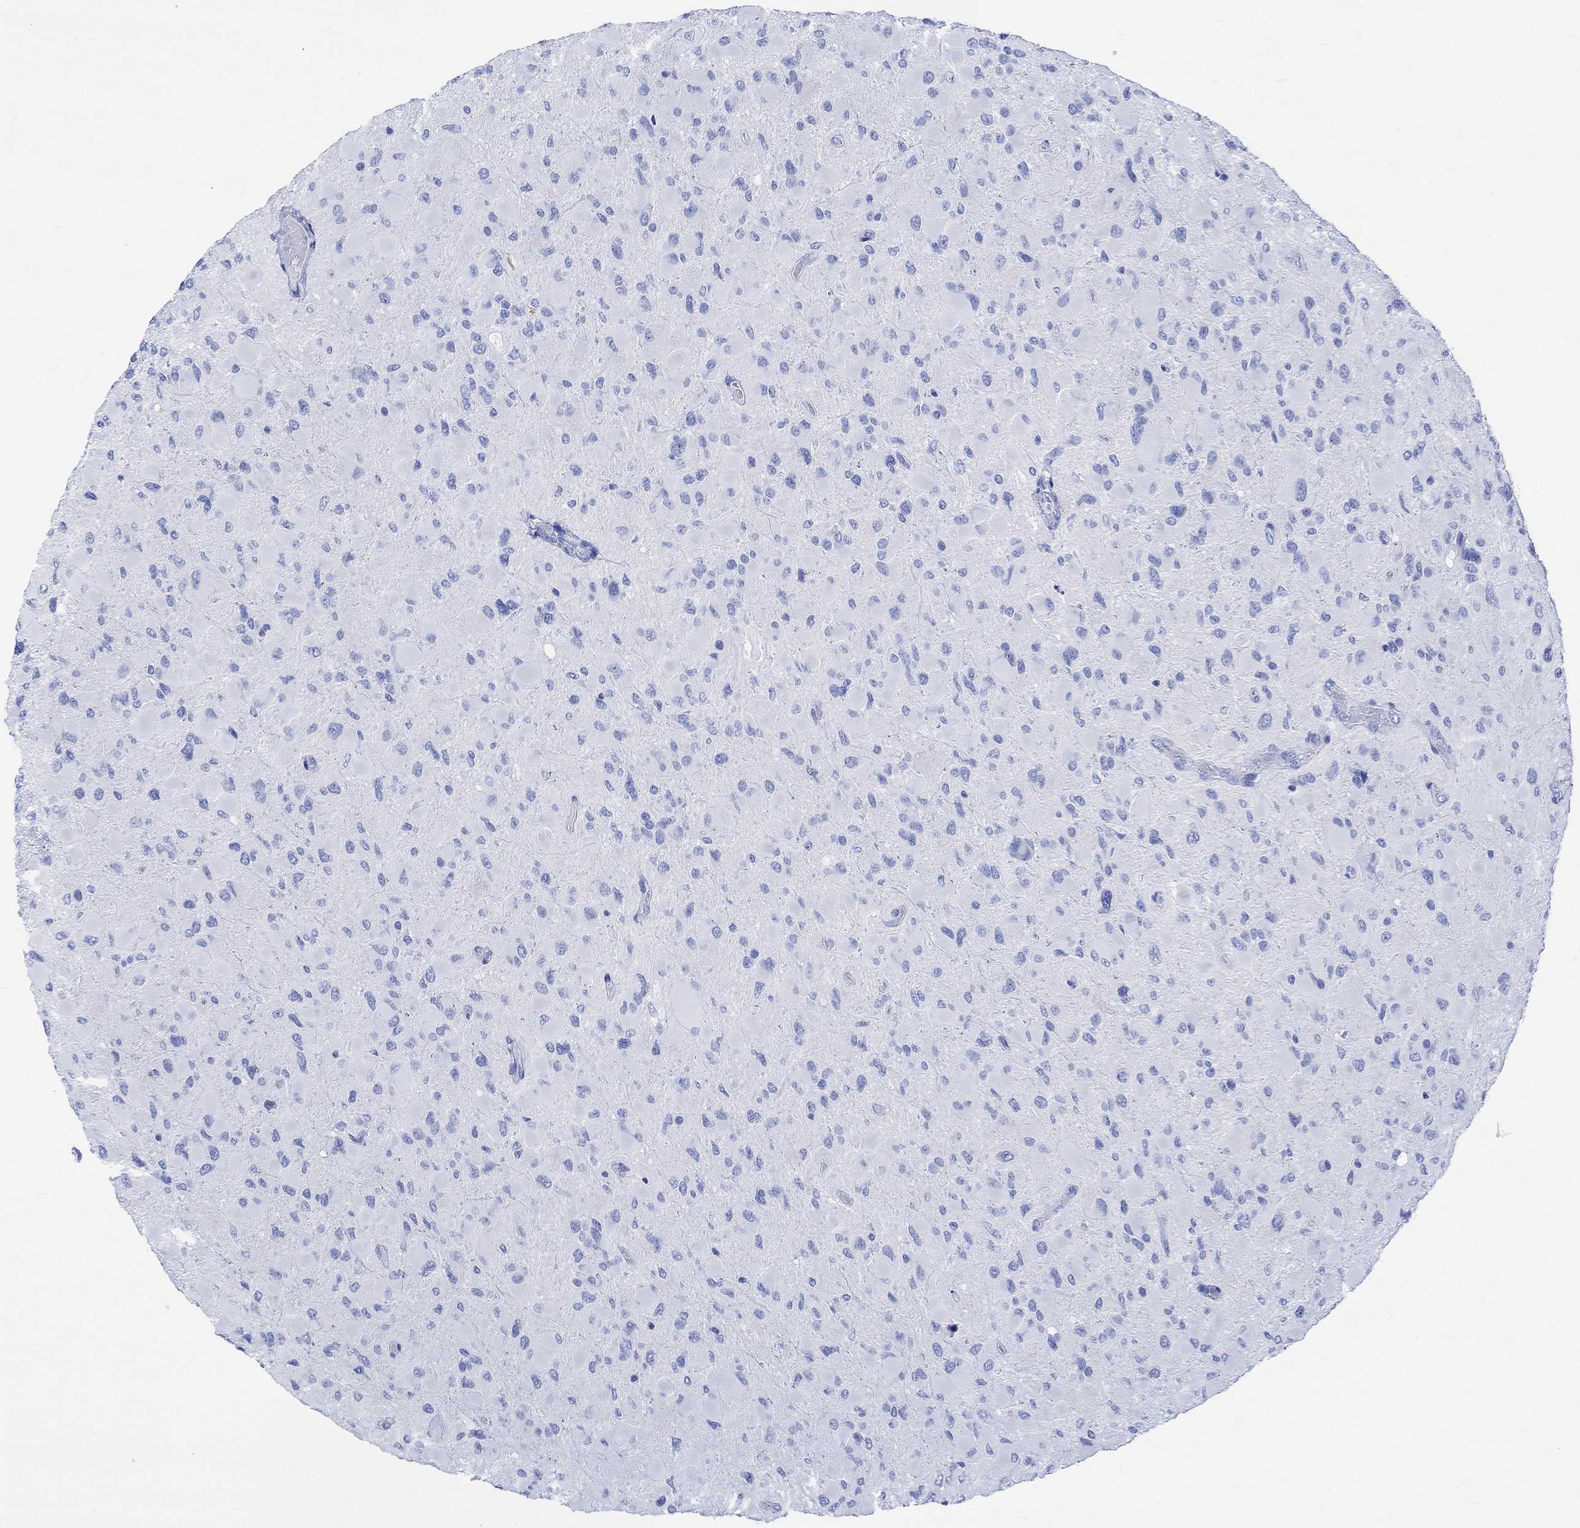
{"staining": {"intensity": "negative", "quantity": "none", "location": "none"}, "tissue": "glioma", "cell_type": "Tumor cells", "image_type": "cancer", "snomed": [{"axis": "morphology", "description": "Glioma, malignant, High grade"}, {"axis": "topography", "description": "Cerebral cortex"}], "caption": "This is an IHC micrograph of malignant glioma (high-grade). There is no expression in tumor cells.", "gene": "CELF4", "patient": {"sex": "female", "age": 36}}